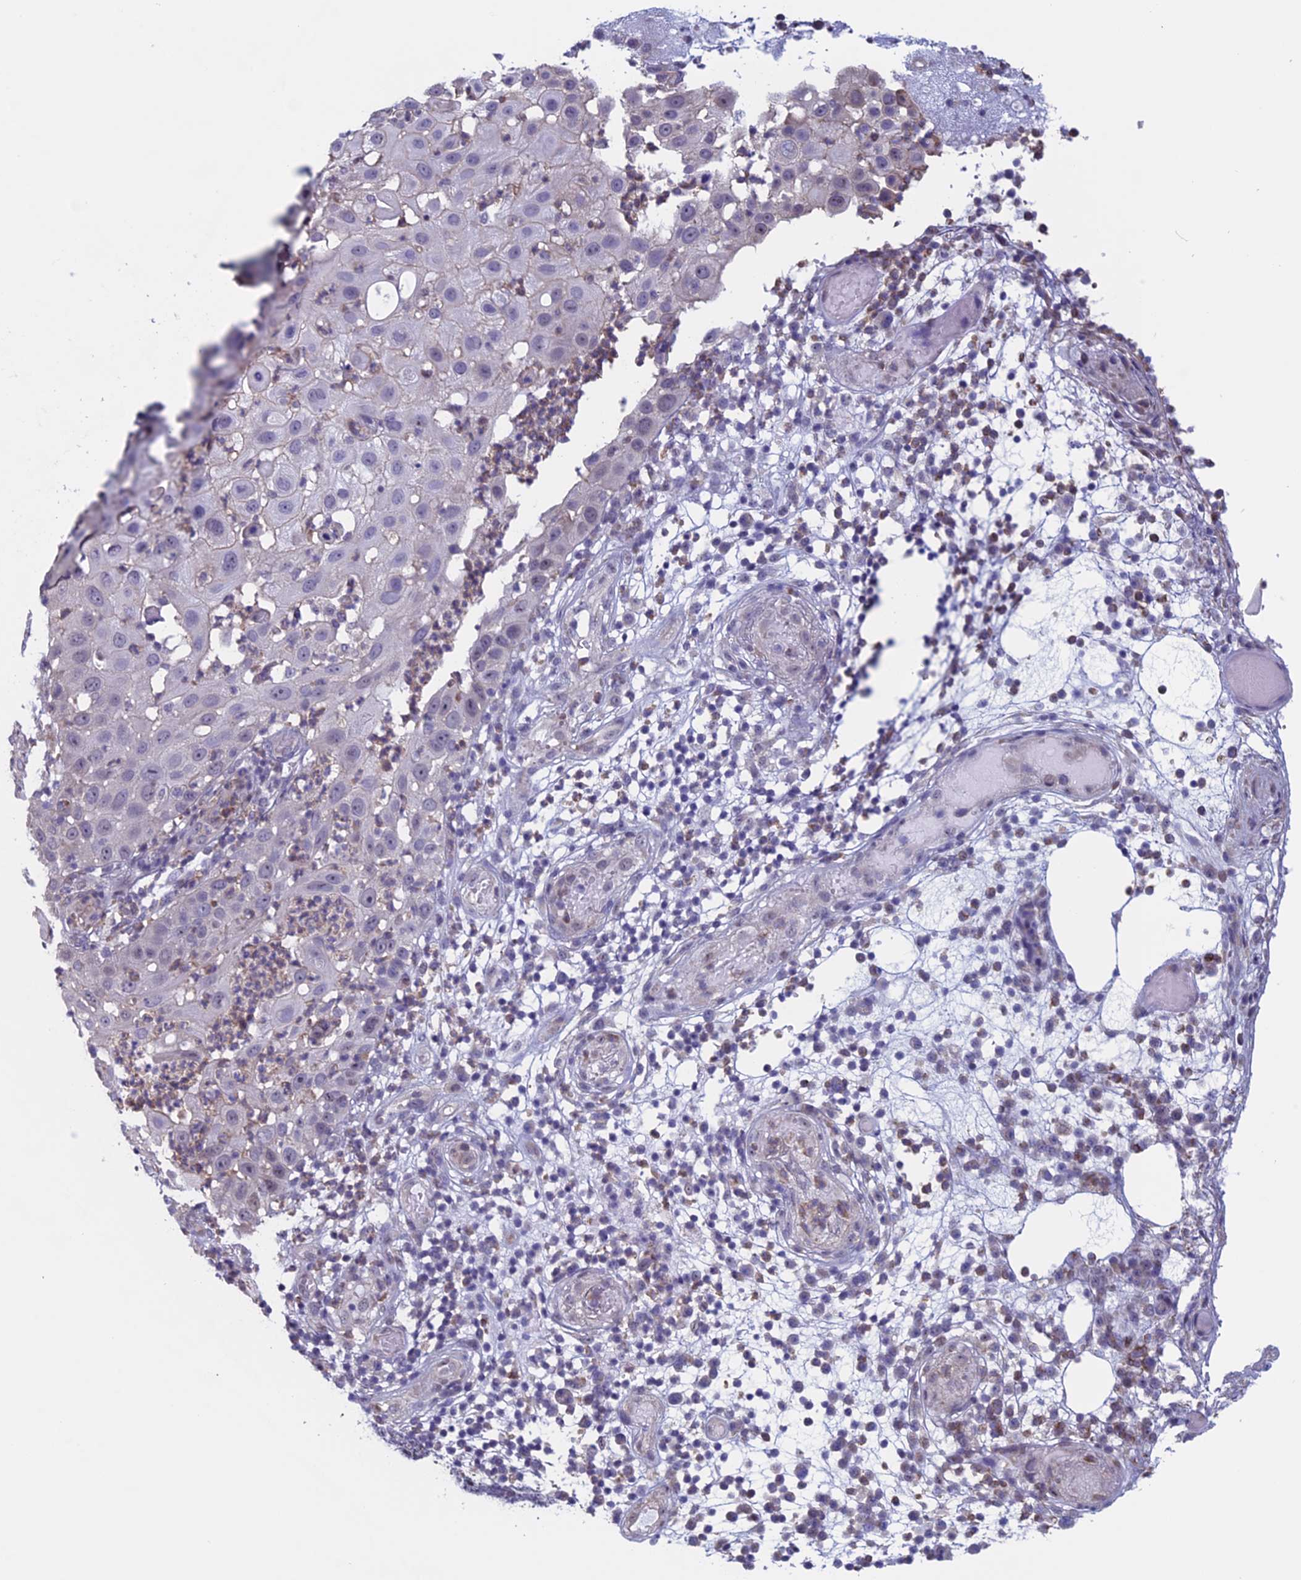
{"staining": {"intensity": "negative", "quantity": "none", "location": "none"}, "tissue": "skin cancer", "cell_type": "Tumor cells", "image_type": "cancer", "snomed": [{"axis": "morphology", "description": "Squamous cell carcinoma, NOS"}, {"axis": "topography", "description": "Skin"}], "caption": "A high-resolution micrograph shows IHC staining of skin cancer (squamous cell carcinoma), which exhibits no significant positivity in tumor cells. The staining is performed using DAB brown chromogen with nuclei counter-stained in using hematoxylin.", "gene": "SLC1A6", "patient": {"sex": "female", "age": 44}}